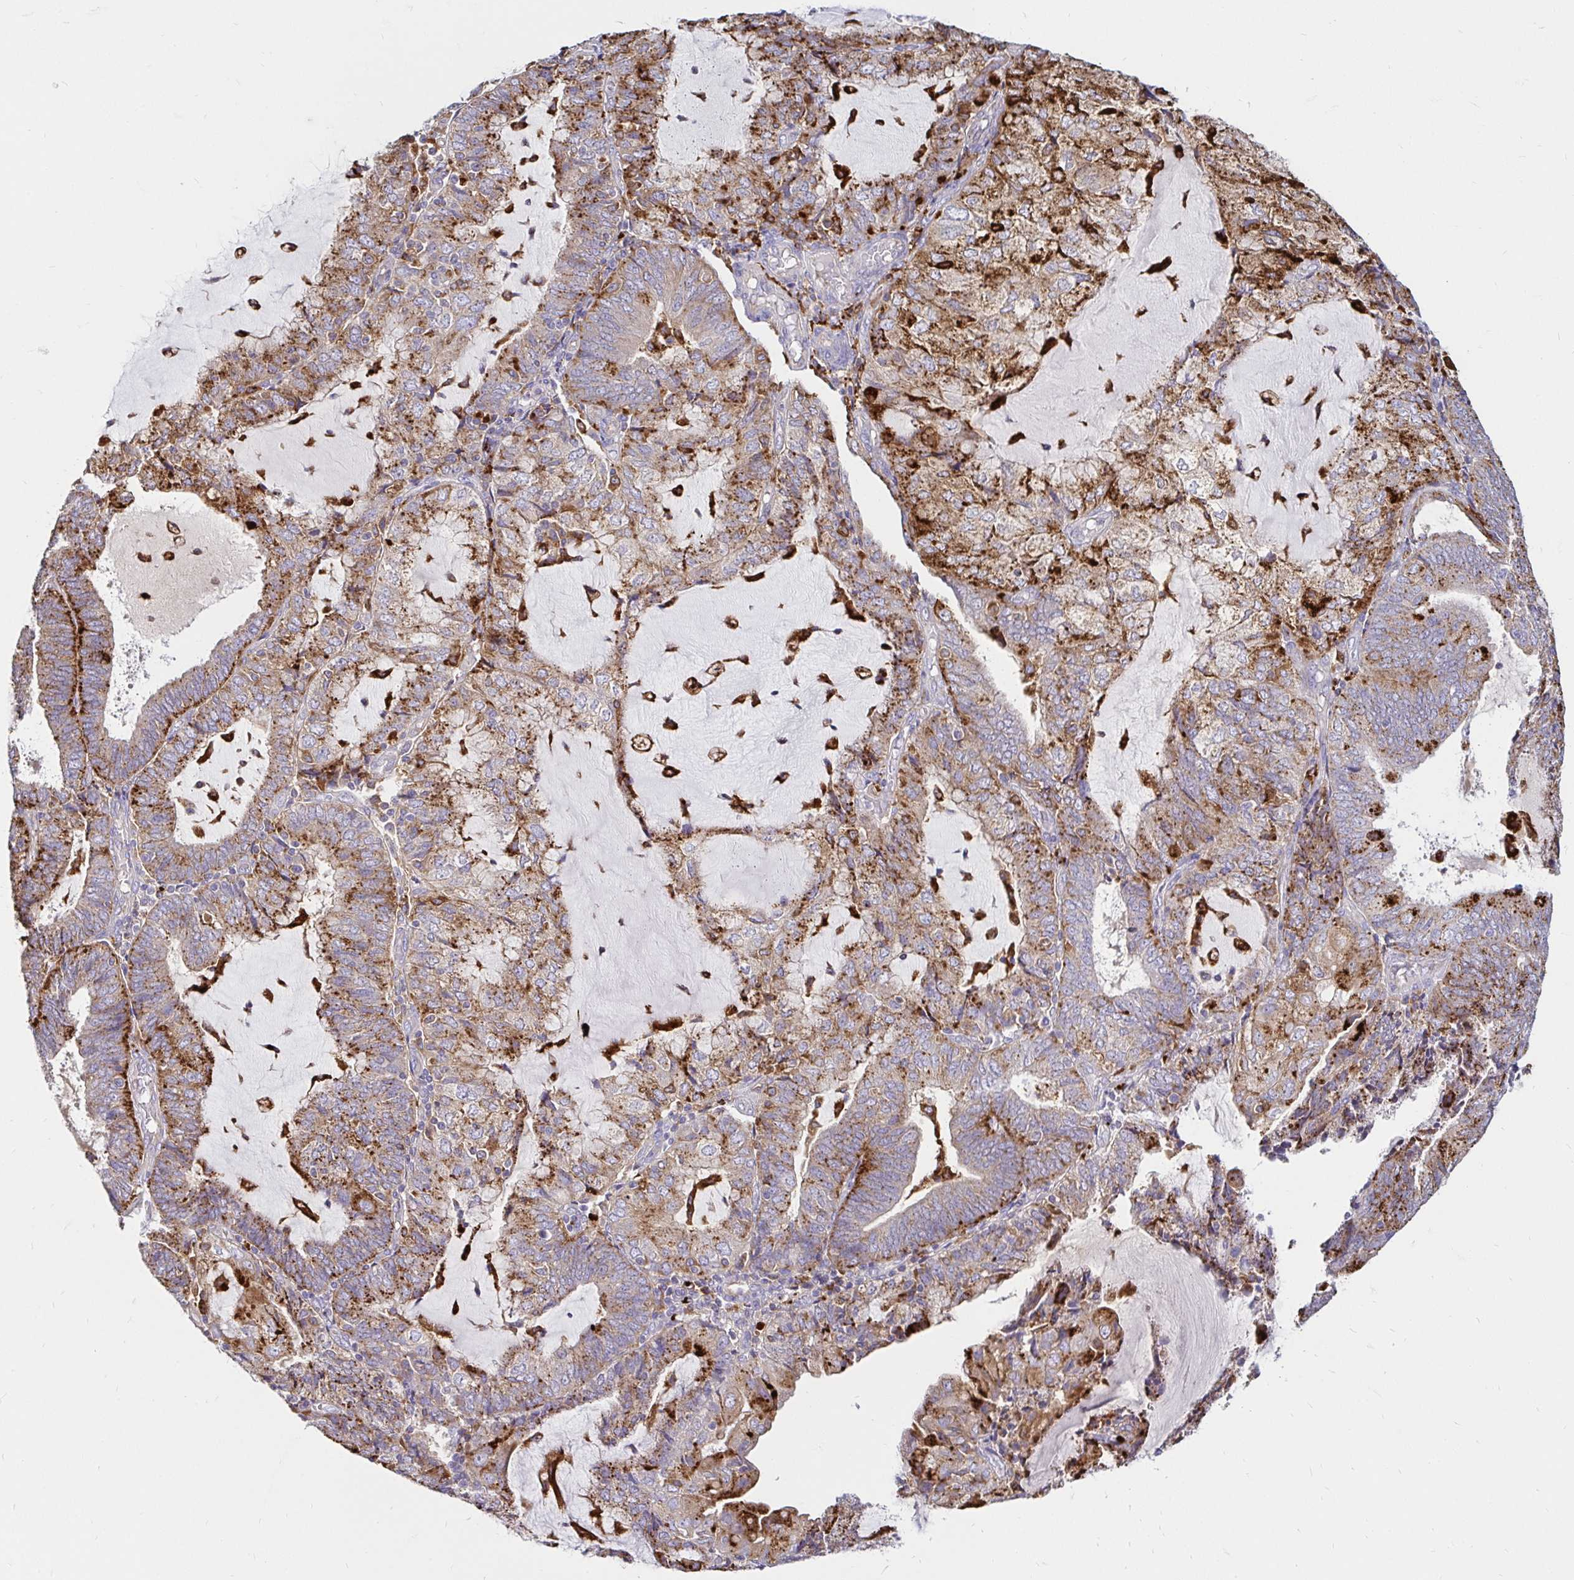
{"staining": {"intensity": "moderate", "quantity": ">75%", "location": "cytoplasmic/membranous"}, "tissue": "endometrial cancer", "cell_type": "Tumor cells", "image_type": "cancer", "snomed": [{"axis": "morphology", "description": "Adenocarcinoma, NOS"}, {"axis": "topography", "description": "Endometrium"}], "caption": "Immunohistochemistry (DAB) staining of endometrial cancer demonstrates moderate cytoplasmic/membranous protein staining in about >75% of tumor cells. Using DAB (brown) and hematoxylin (blue) stains, captured at high magnification using brightfield microscopy.", "gene": "FUCA1", "patient": {"sex": "female", "age": 81}}